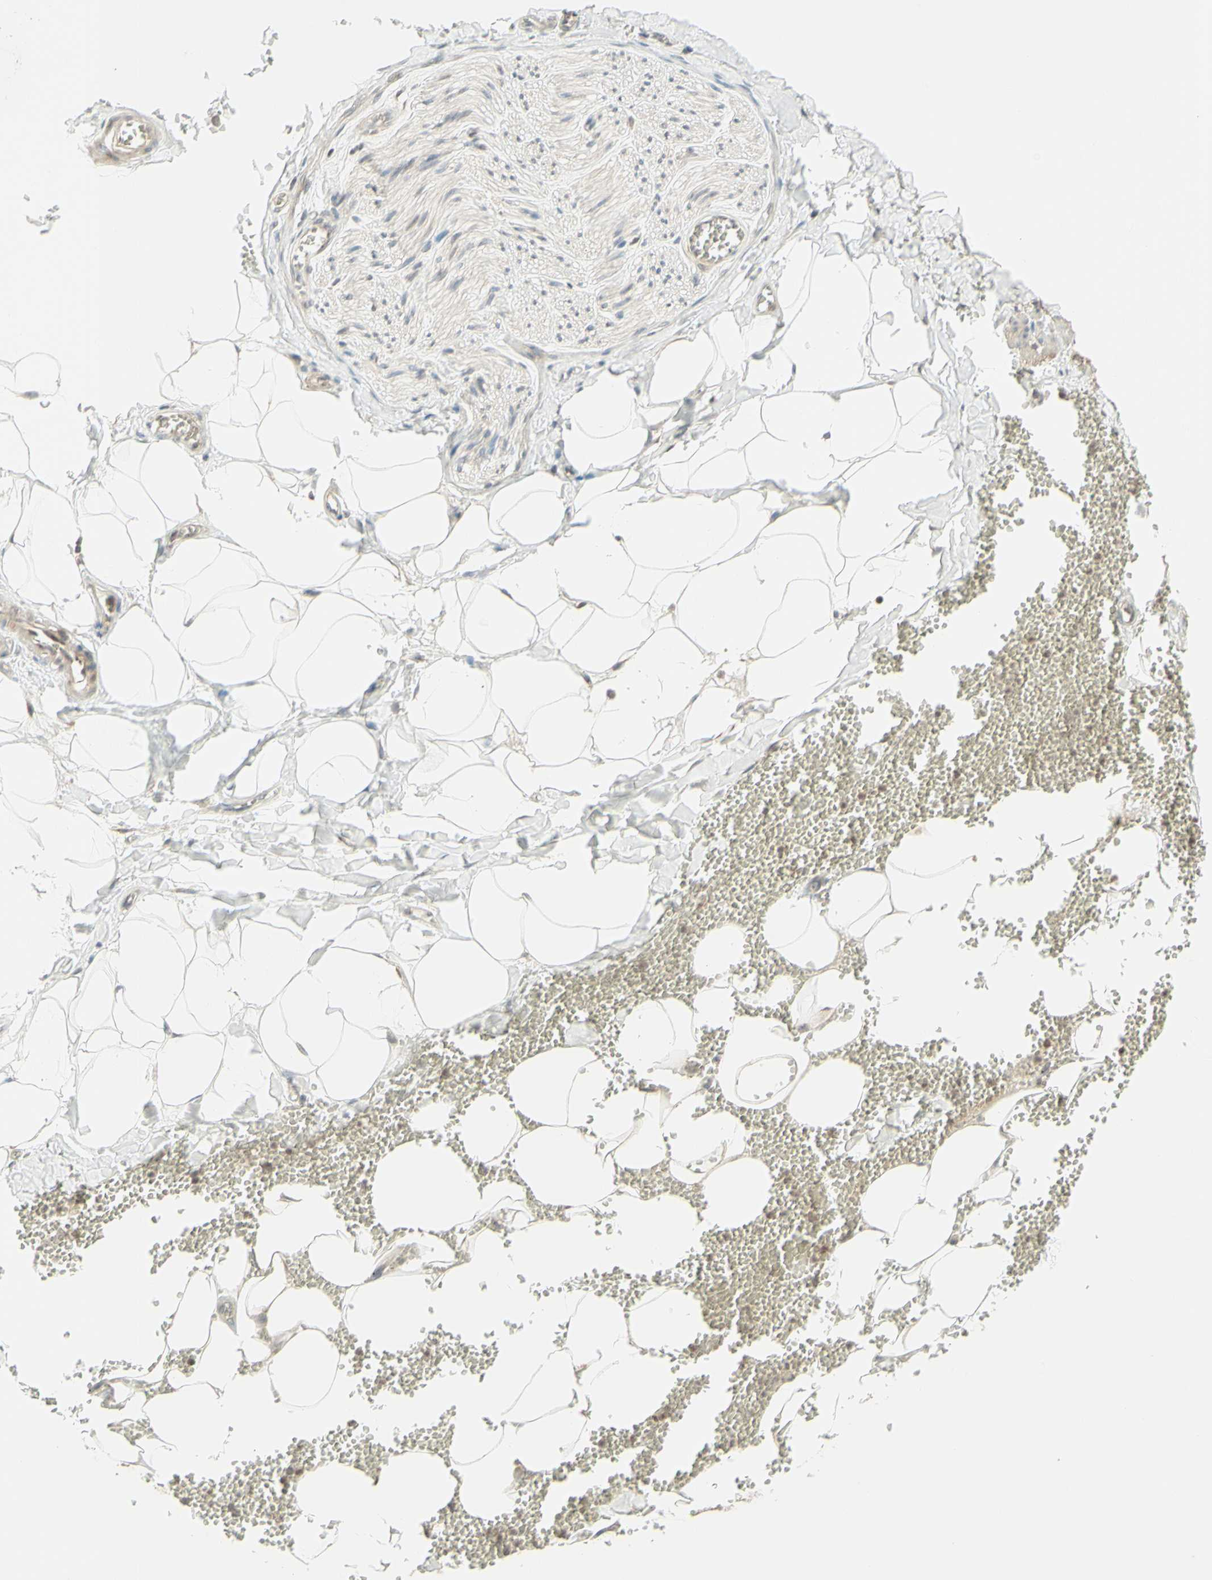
{"staining": {"intensity": "weak", "quantity": "25%-75%", "location": "cytoplasmic/membranous"}, "tissue": "adipose tissue", "cell_type": "Adipocytes", "image_type": "normal", "snomed": [{"axis": "morphology", "description": "Normal tissue, NOS"}, {"axis": "topography", "description": "Adipose tissue"}, {"axis": "topography", "description": "Peripheral nerve tissue"}], "caption": "Unremarkable adipose tissue displays weak cytoplasmic/membranous positivity in approximately 25%-75% of adipocytes, visualized by immunohistochemistry. Immunohistochemistry (ihc) stains the protein of interest in brown and the nuclei are stained blue.", "gene": "ZW10", "patient": {"sex": "male", "age": 52}}